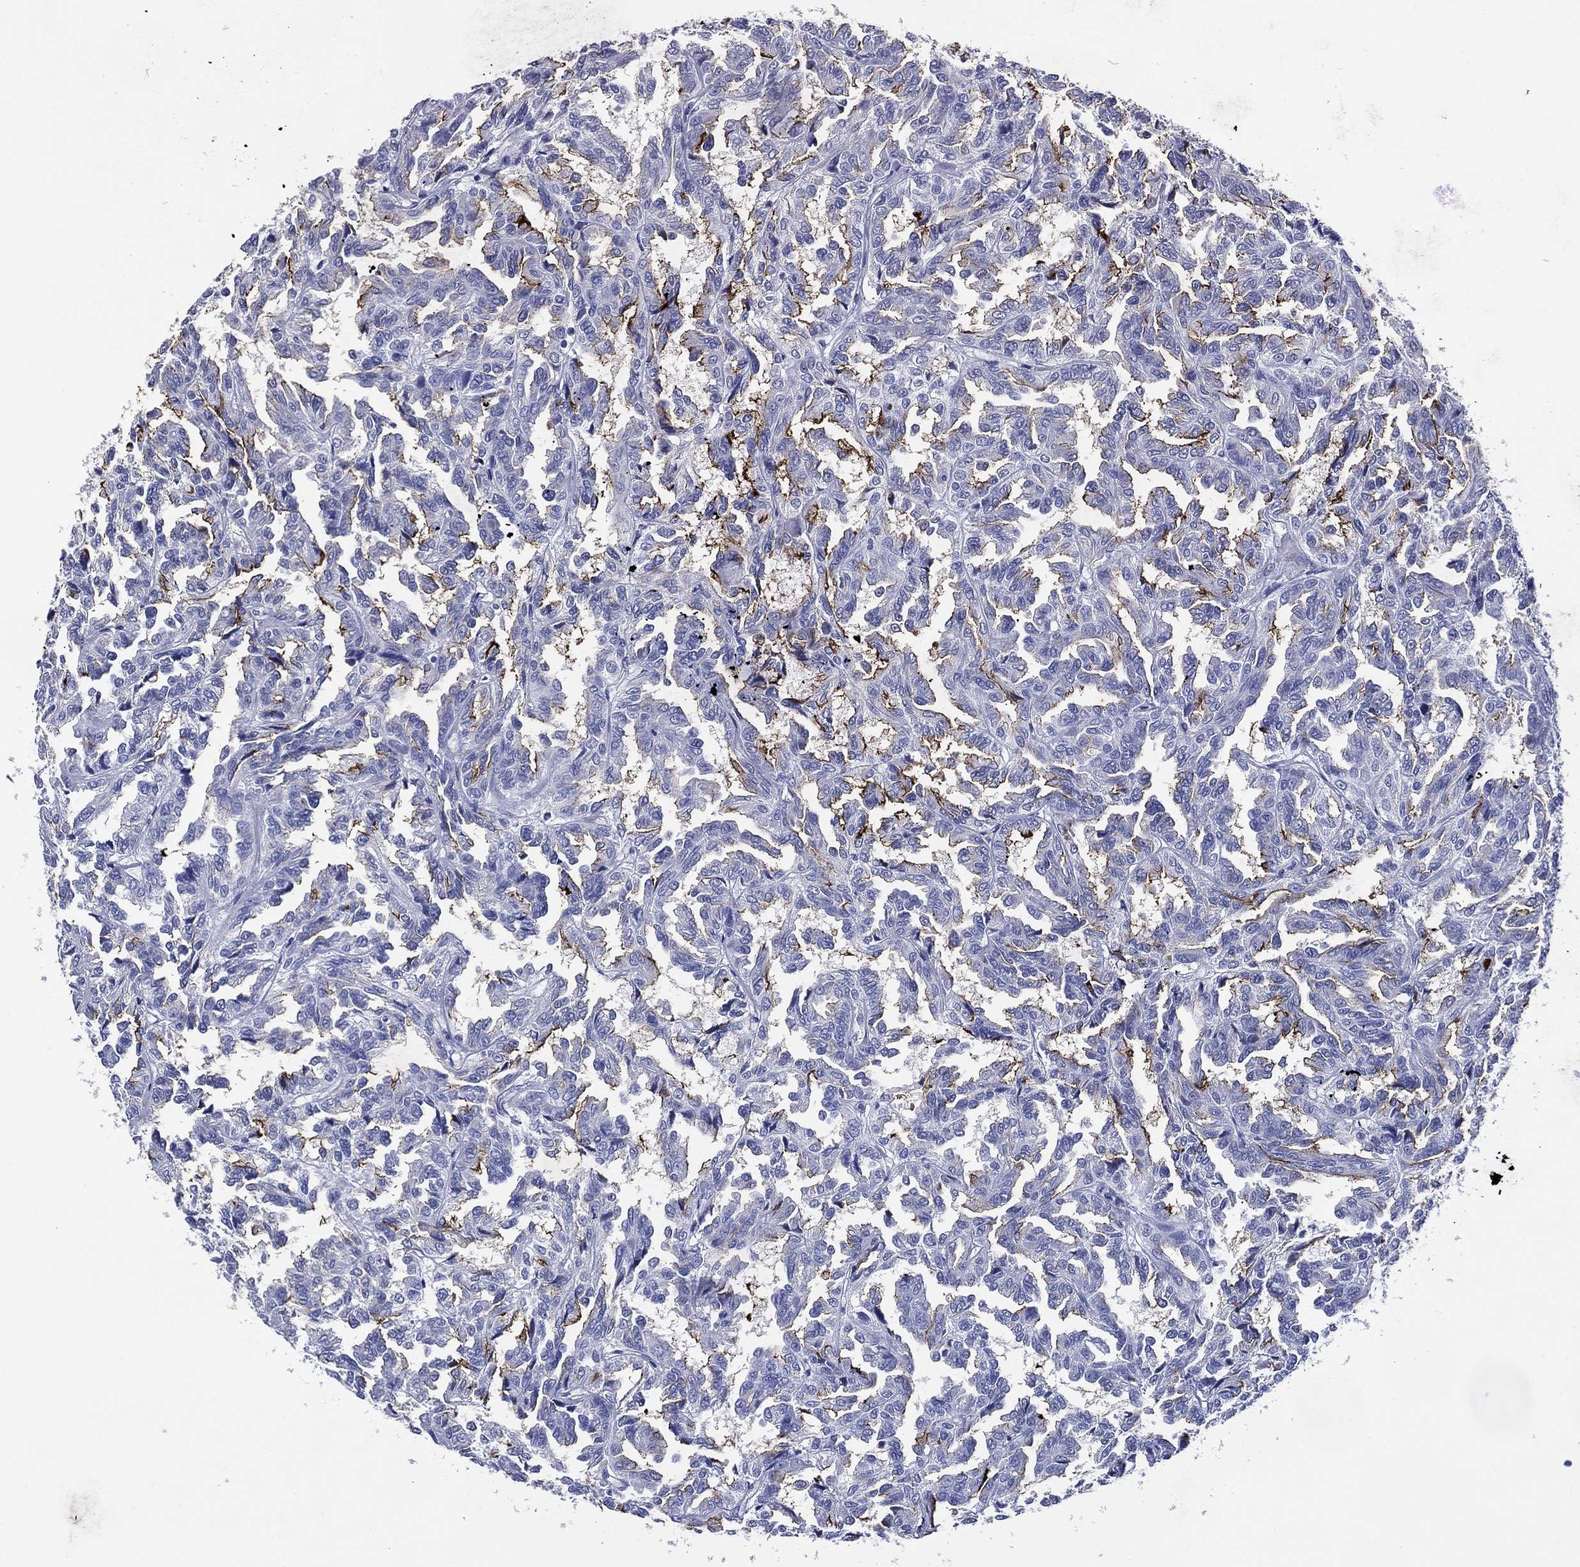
{"staining": {"intensity": "strong", "quantity": "<25%", "location": "cytoplasmic/membranous"}, "tissue": "renal cancer", "cell_type": "Tumor cells", "image_type": "cancer", "snomed": [{"axis": "morphology", "description": "Adenocarcinoma, NOS"}, {"axis": "topography", "description": "Kidney"}], "caption": "Human renal cancer (adenocarcinoma) stained with a brown dye exhibits strong cytoplasmic/membranous positive positivity in approximately <25% of tumor cells.", "gene": "ACE2", "patient": {"sex": "male", "age": 79}}